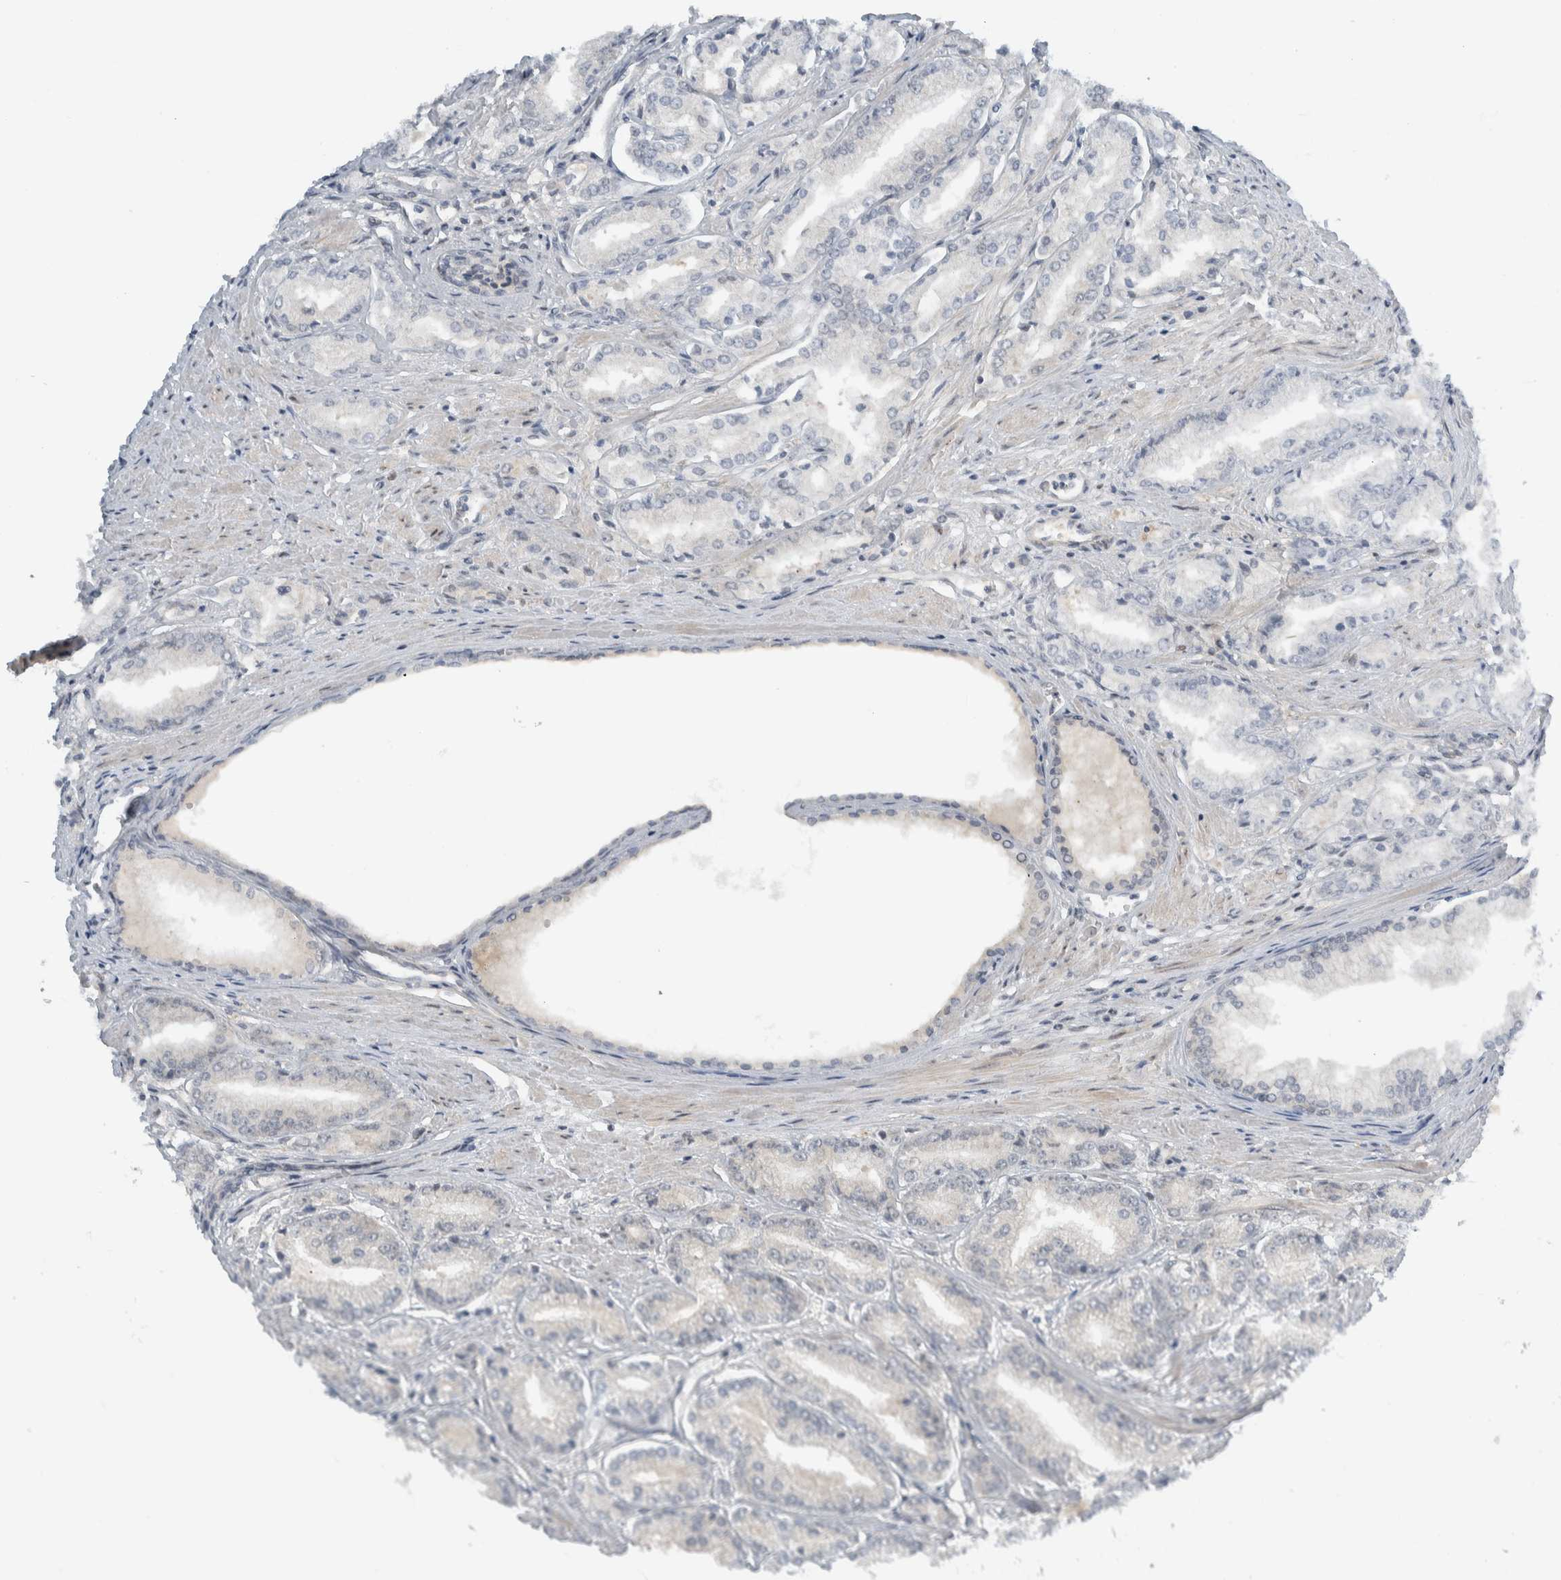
{"staining": {"intensity": "negative", "quantity": "none", "location": "none"}, "tissue": "prostate cancer", "cell_type": "Tumor cells", "image_type": "cancer", "snomed": [{"axis": "morphology", "description": "Adenocarcinoma, Low grade"}, {"axis": "topography", "description": "Prostate"}], "caption": "Immunohistochemistry of prostate low-grade adenocarcinoma exhibits no positivity in tumor cells. Brightfield microscopy of IHC stained with DAB (3,3'-diaminobenzidine) (brown) and hematoxylin (blue), captured at high magnification.", "gene": "NCR3LG1", "patient": {"sex": "male", "age": 52}}